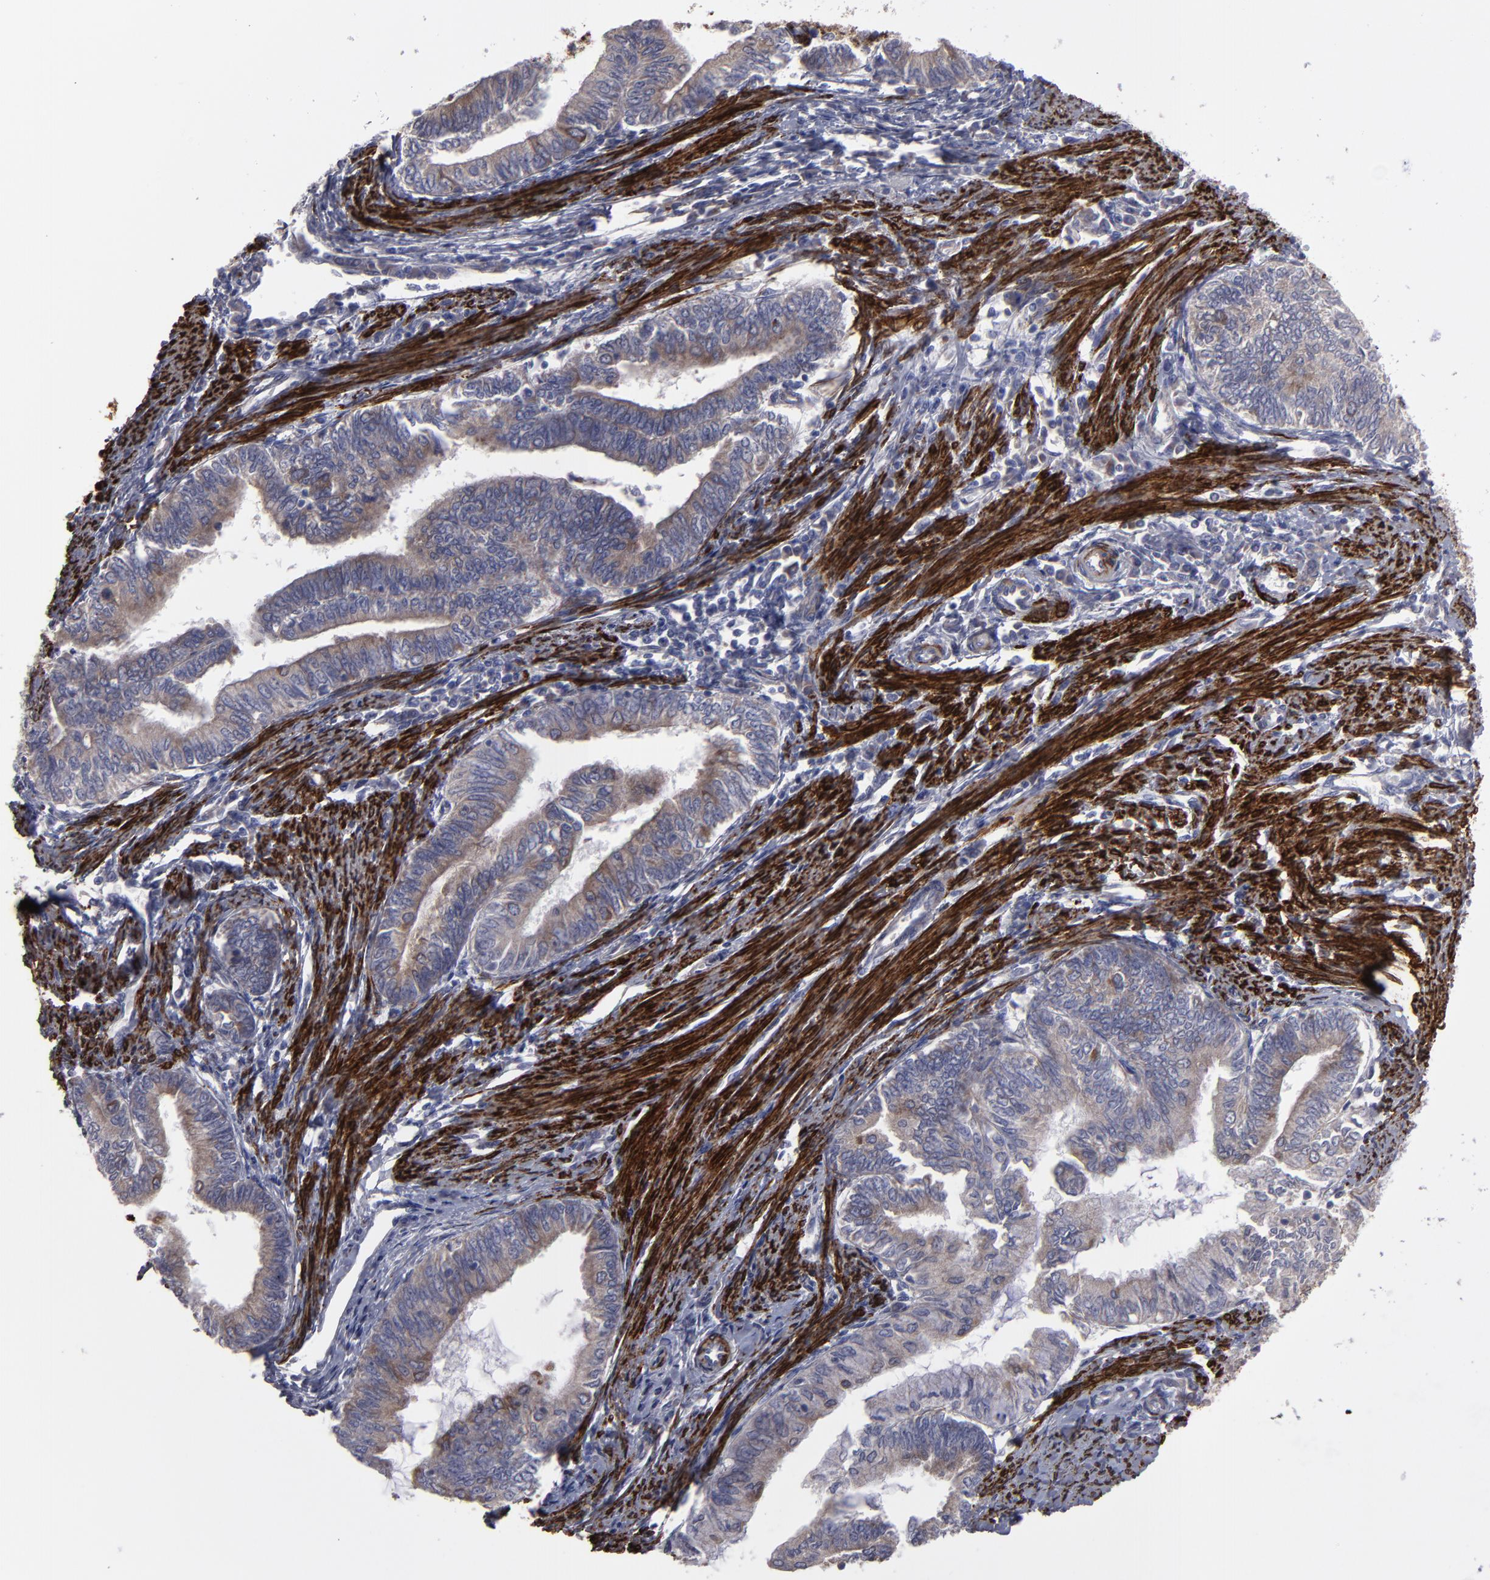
{"staining": {"intensity": "weak", "quantity": ">75%", "location": "cytoplasmic/membranous"}, "tissue": "endometrial cancer", "cell_type": "Tumor cells", "image_type": "cancer", "snomed": [{"axis": "morphology", "description": "Adenocarcinoma, NOS"}, {"axis": "topography", "description": "Endometrium"}], "caption": "Endometrial cancer tissue displays weak cytoplasmic/membranous staining in approximately >75% of tumor cells Using DAB (brown) and hematoxylin (blue) stains, captured at high magnification using brightfield microscopy.", "gene": "SLMAP", "patient": {"sex": "female", "age": 66}}